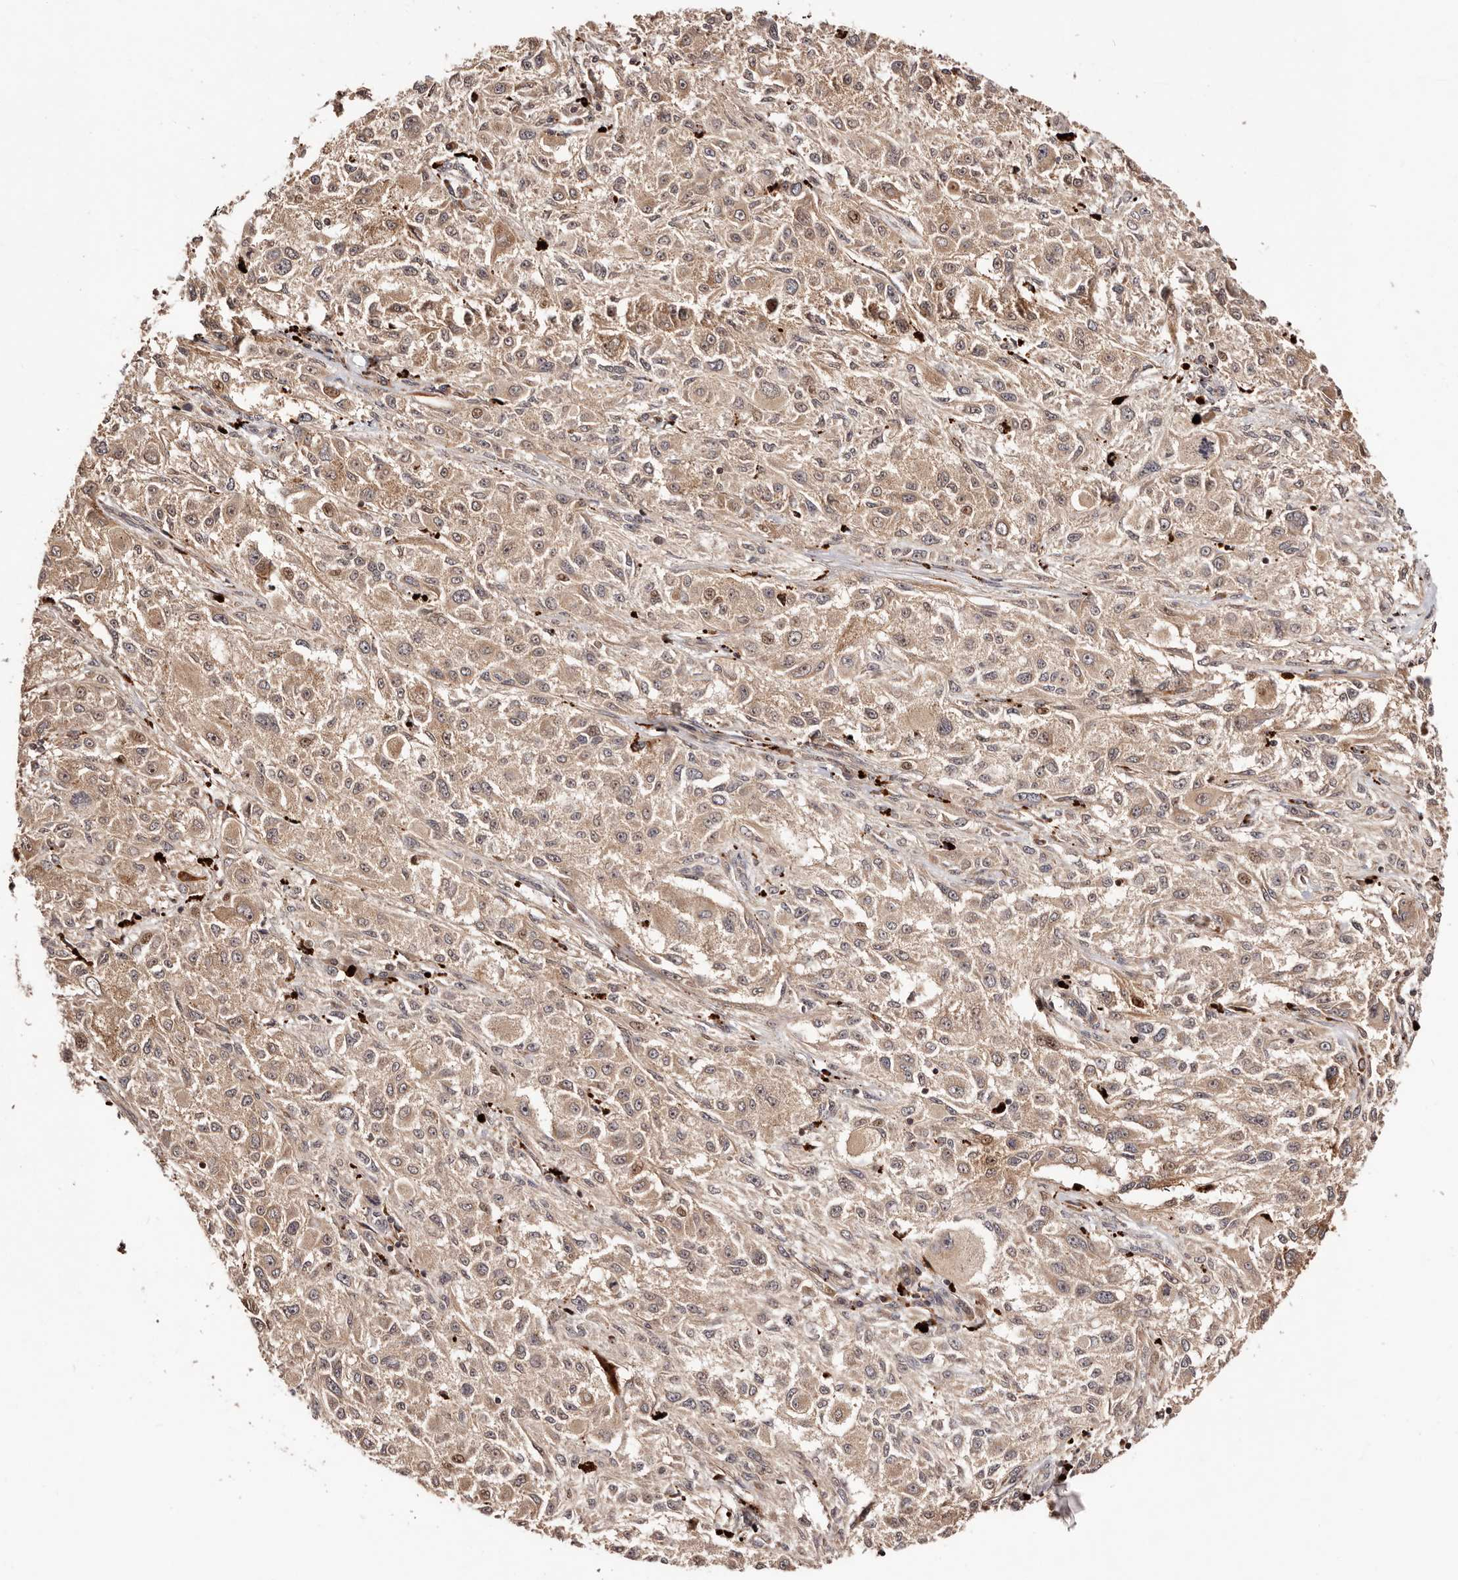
{"staining": {"intensity": "weak", "quantity": ">75%", "location": "cytoplasmic/membranous,nuclear"}, "tissue": "melanoma", "cell_type": "Tumor cells", "image_type": "cancer", "snomed": [{"axis": "morphology", "description": "Necrosis, NOS"}, {"axis": "morphology", "description": "Malignant melanoma, NOS"}, {"axis": "topography", "description": "Skin"}], "caption": "This is an image of immunohistochemistry (IHC) staining of malignant melanoma, which shows weak expression in the cytoplasmic/membranous and nuclear of tumor cells.", "gene": "PTPN22", "patient": {"sex": "female", "age": 87}}